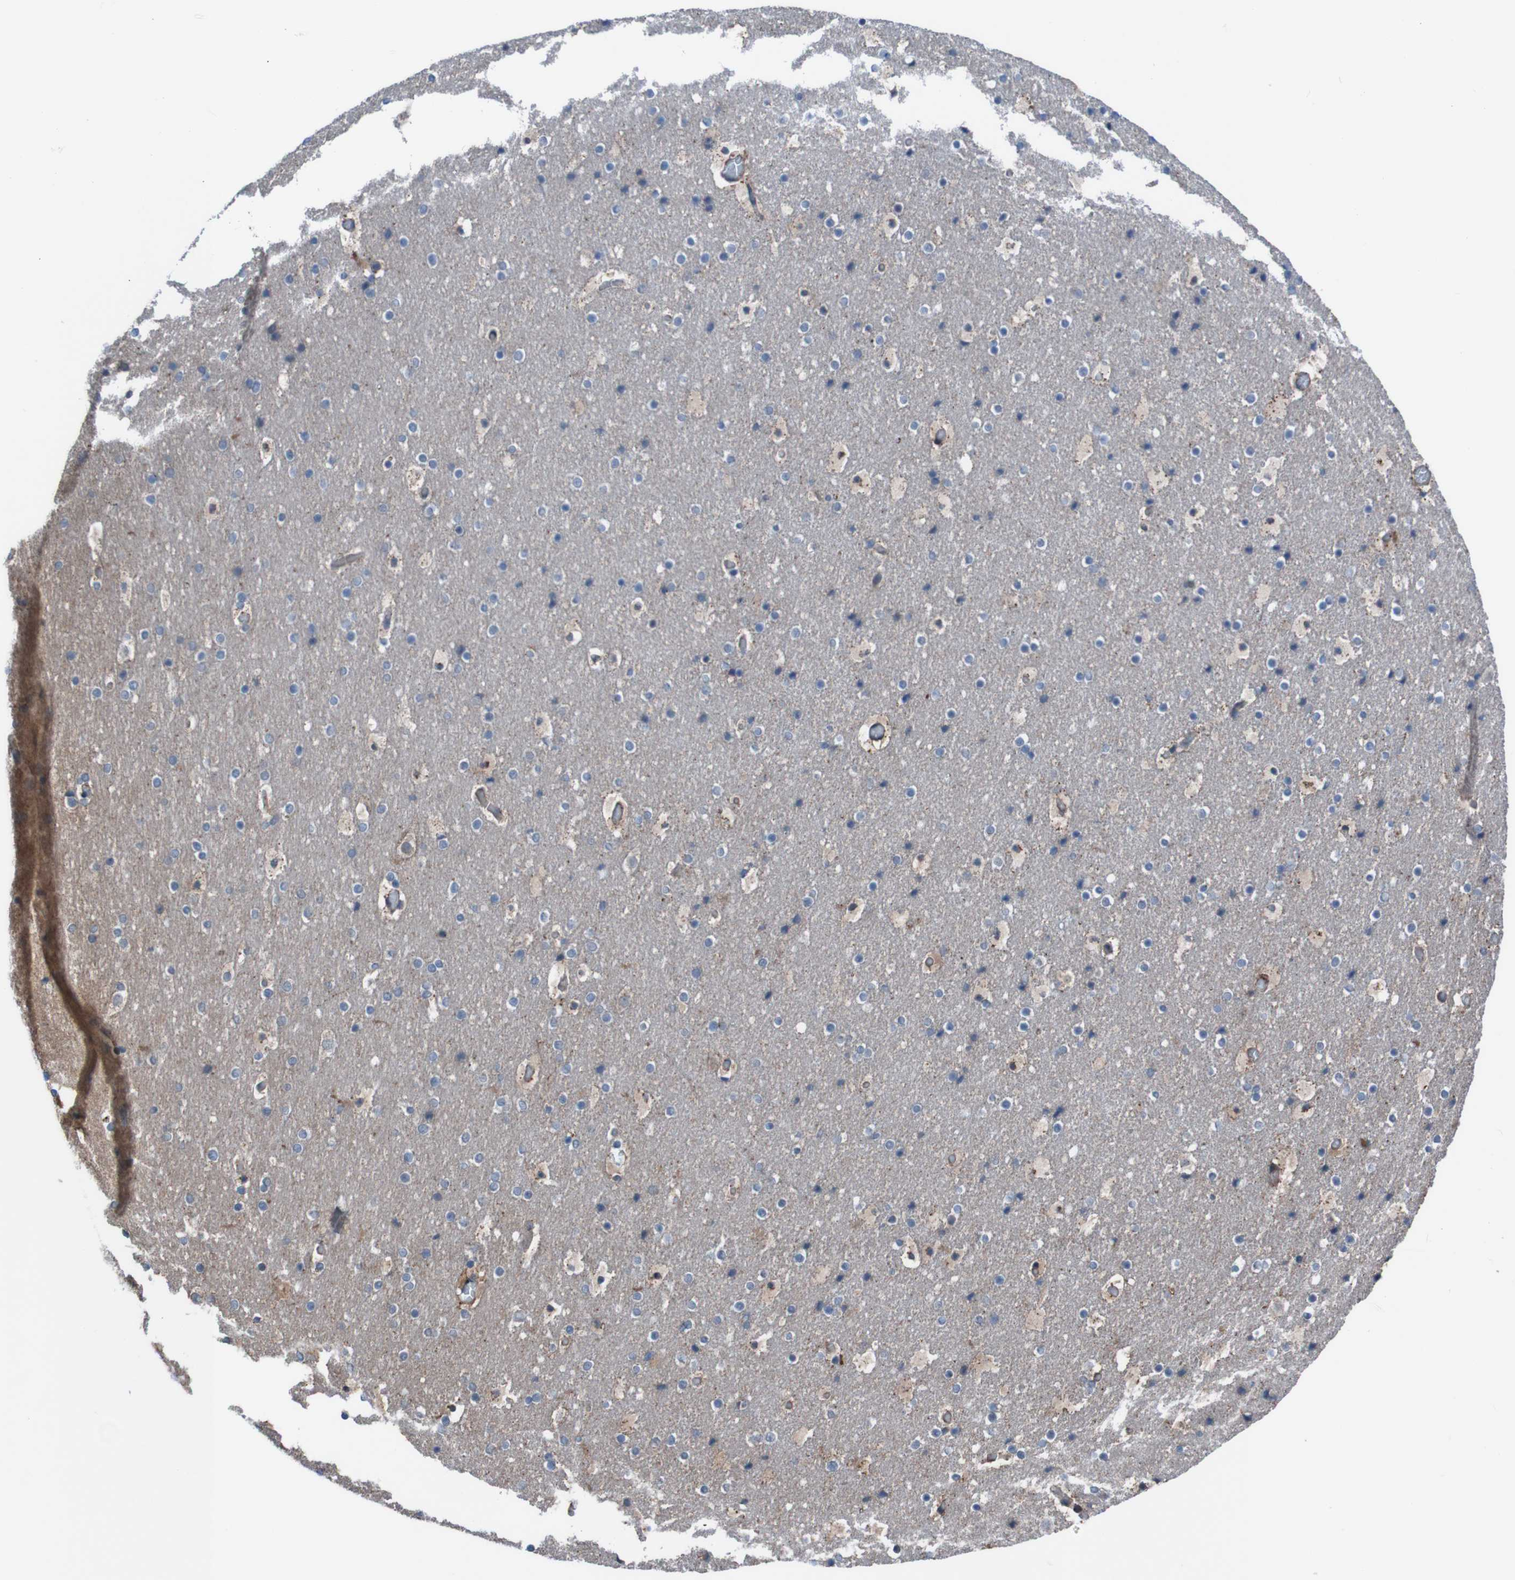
{"staining": {"intensity": "moderate", "quantity": "<25%", "location": "cytoplasmic/membranous"}, "tissue": "cerebral cortex", "cell_type": "Endothelial cells", "image_type": "normal", "snomed": [{"axis": "morphology", "description": "Normal tissue, NOS"}, {"axis": "topography", "description": "Cerebral cortex"}], "caption": "An image showing moderate cytoplasmic/membranous staining in approximately <25% of endothelial cells in unremarkable cerebral cortex, as visualized by brown immunohistochemical staining.", "gene": "PDGFB", "patient": {"sex": "male", "age": 57}}